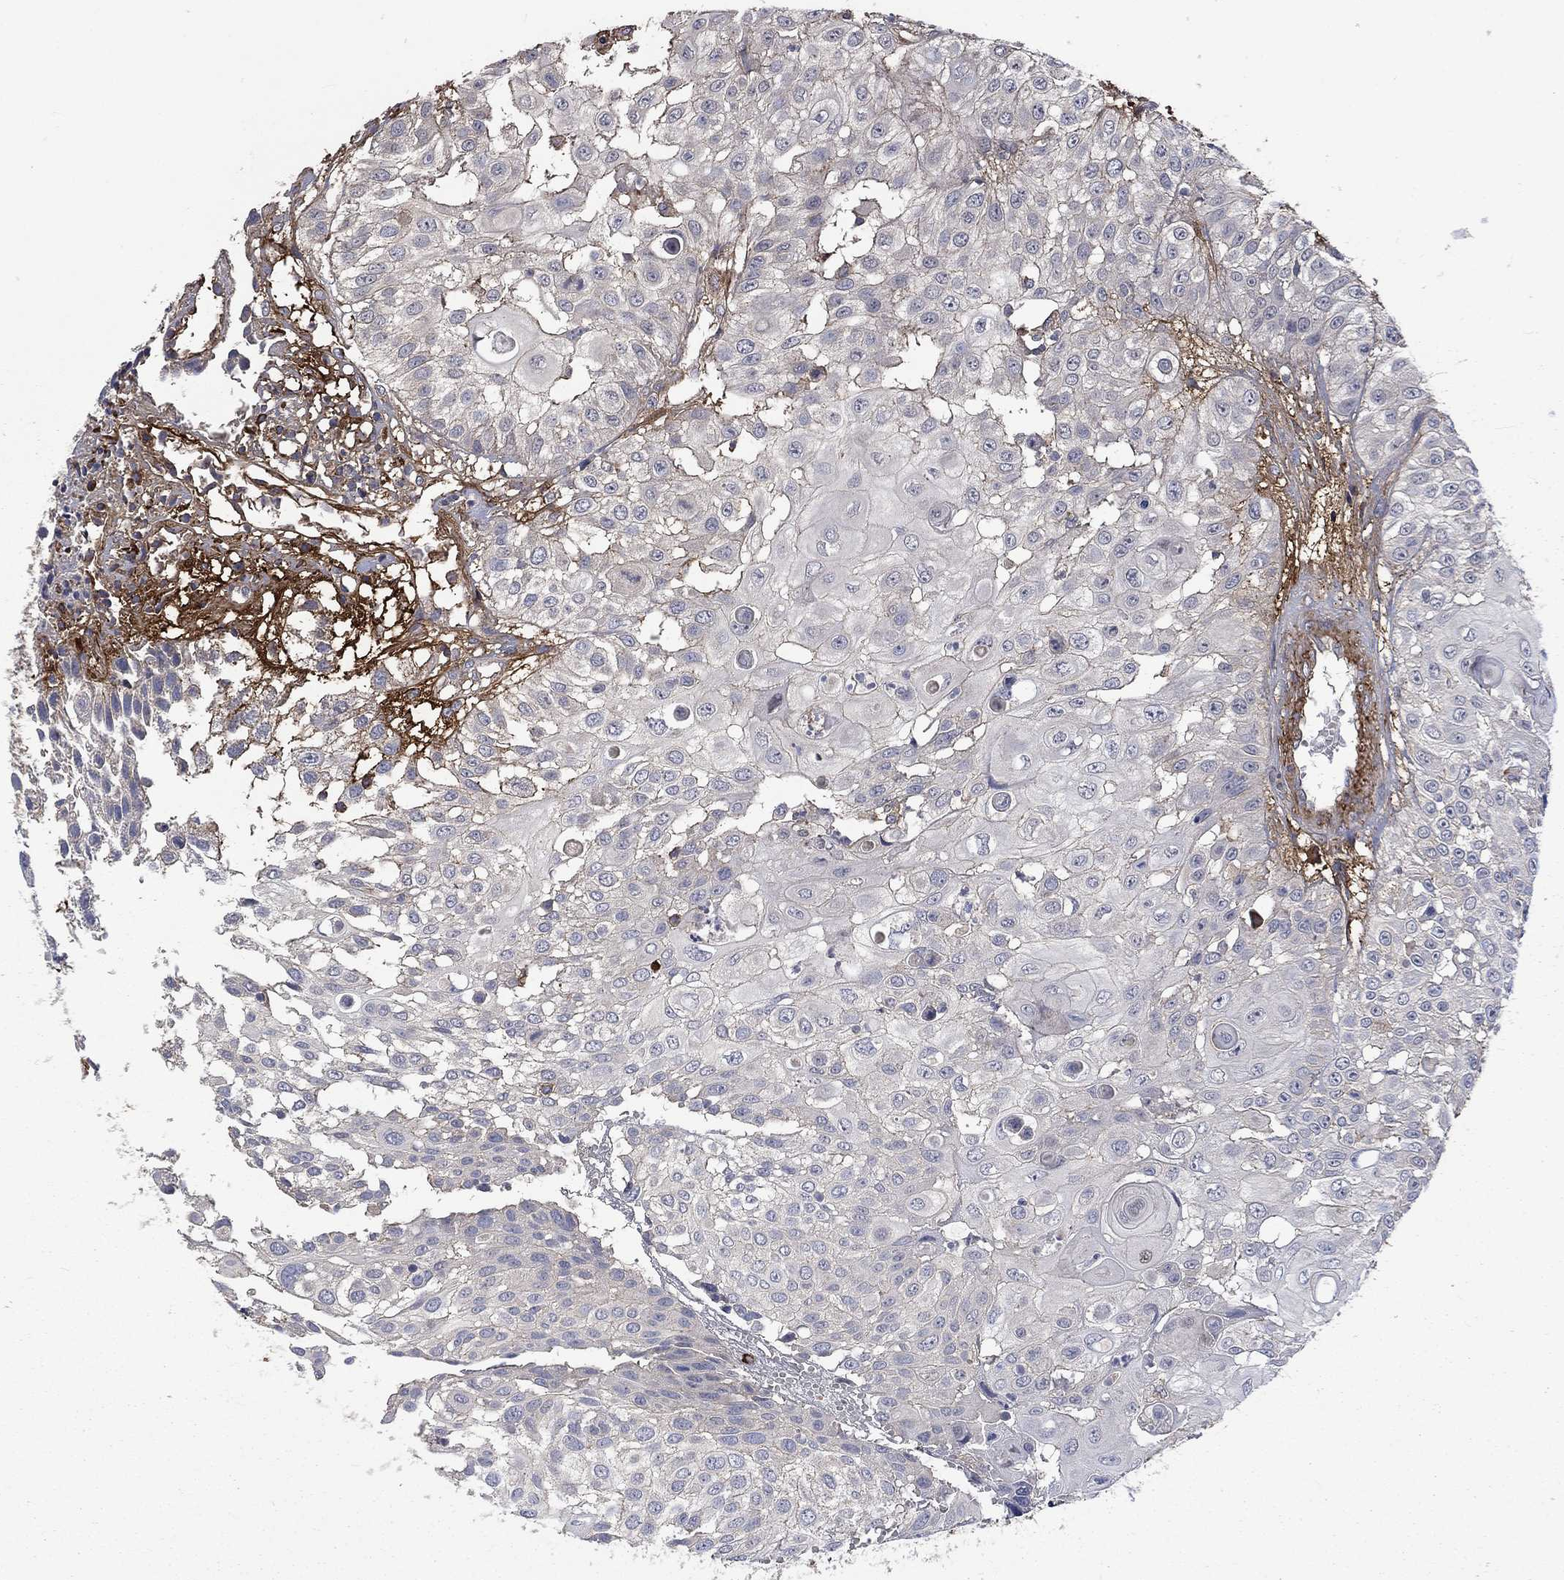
{"staining": {"intensity": "moderate", "quantity": "<25%", "location": "cytoplasmic/membranous"}, "tissue": "urothelial cancer", "cell_type": "Tumor cells", "image_type": "cancer", "snomed": [{"axis": "morphology", "description": "Urothelial carcinoma, High grade"}, {"axis": "topography", "description": "Urinary bladder"}], "caption": "Immunohistochemical staining of human urothelial cancer demonstrates low levels of moderate cytoplasmic/membranous protein expression in about <25% of tumor cells.", "gene": "VCAN", "patient": {"sex": "female", "age": 79}}